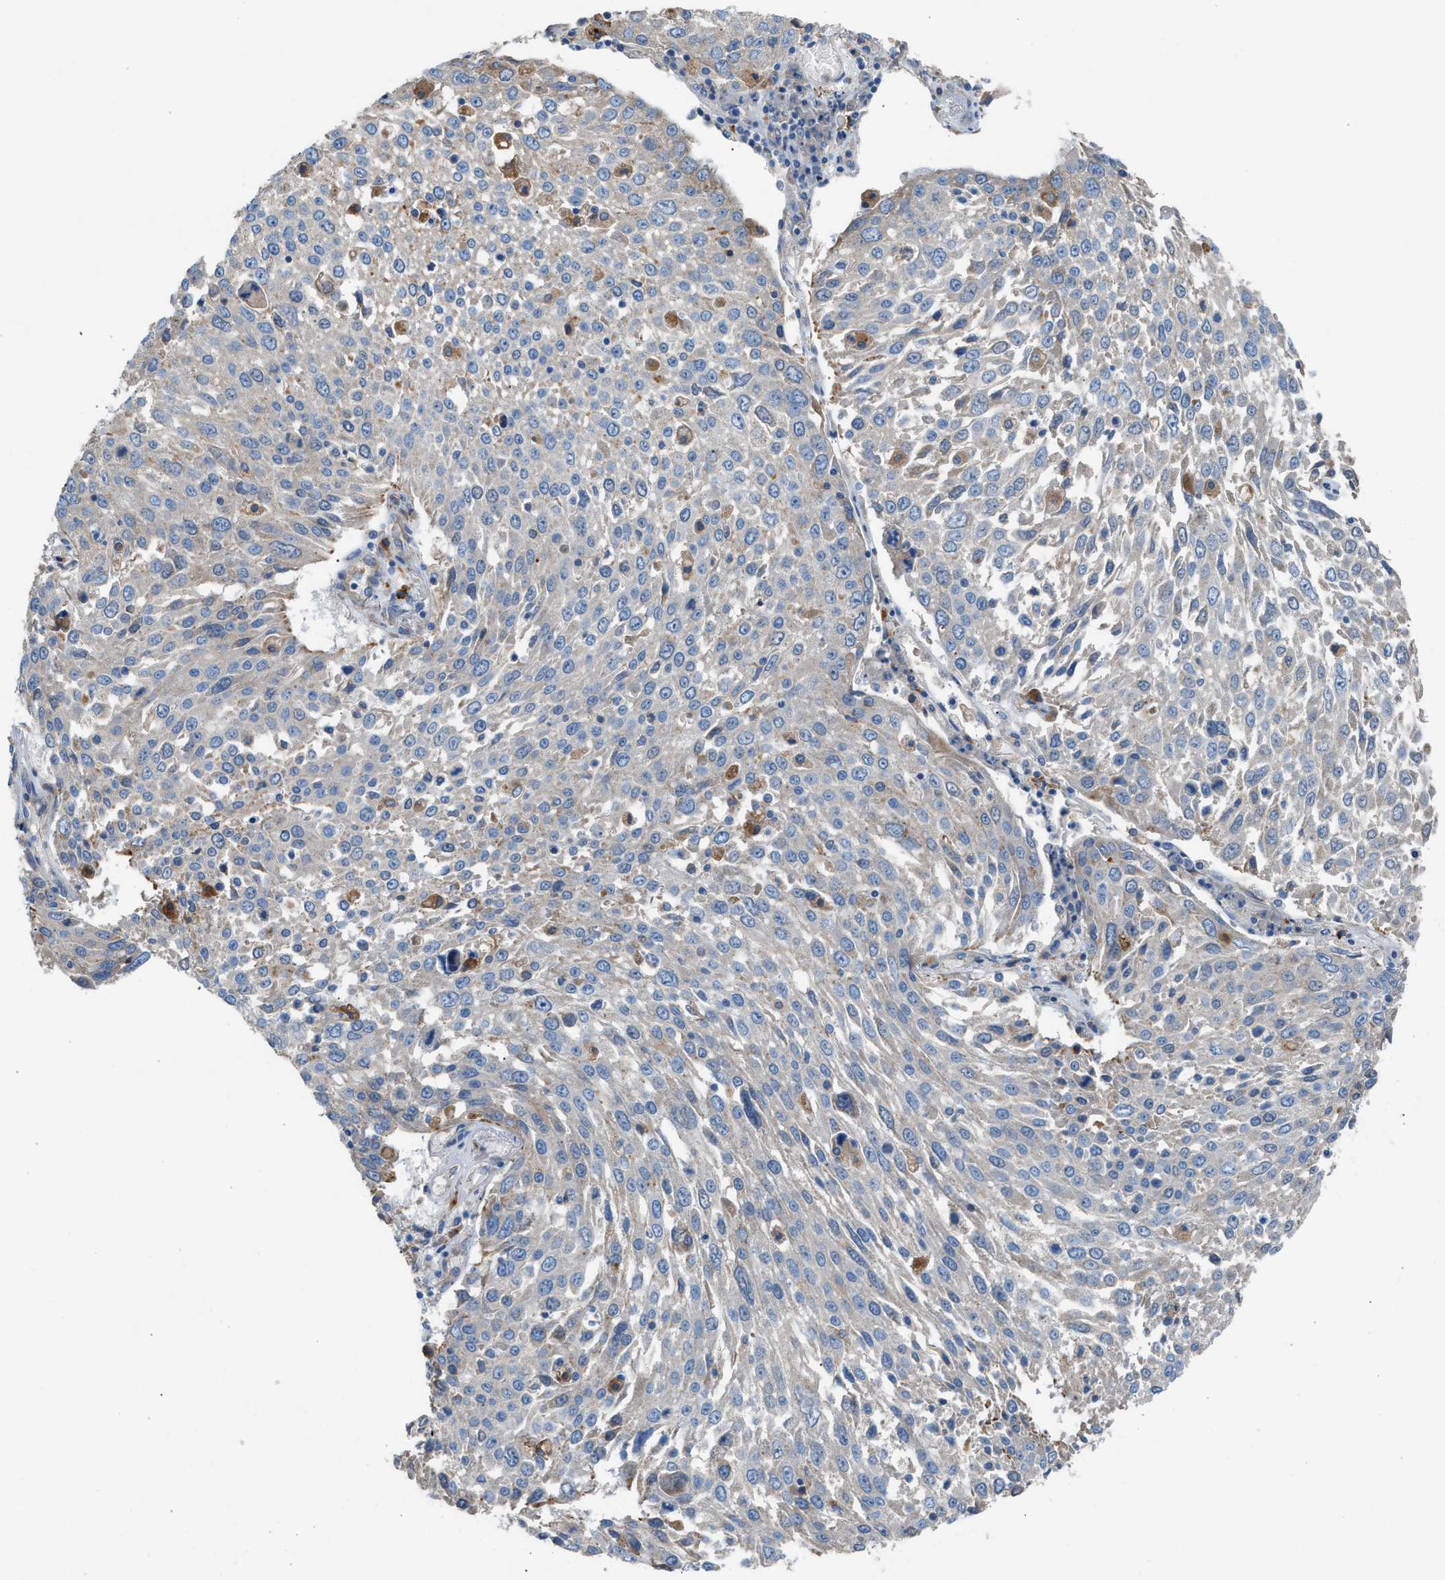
{"staining": {"intensity": "negative", "quantity": "none", "location": "none"}, "tissue": "lung cancer", "cell_type": "Tumor cells", "image_type": "cancer", "snomed": [{"axis": "morphology", "description": "Squamous cell carcinoma, NOS"}, {"axis": "topography", "description": "Lung"}], "caption": "Tumor cells show no significant expression in lung cancer.", "gene": "AOAH", "patient": {"sex": "male", "age": 65}}